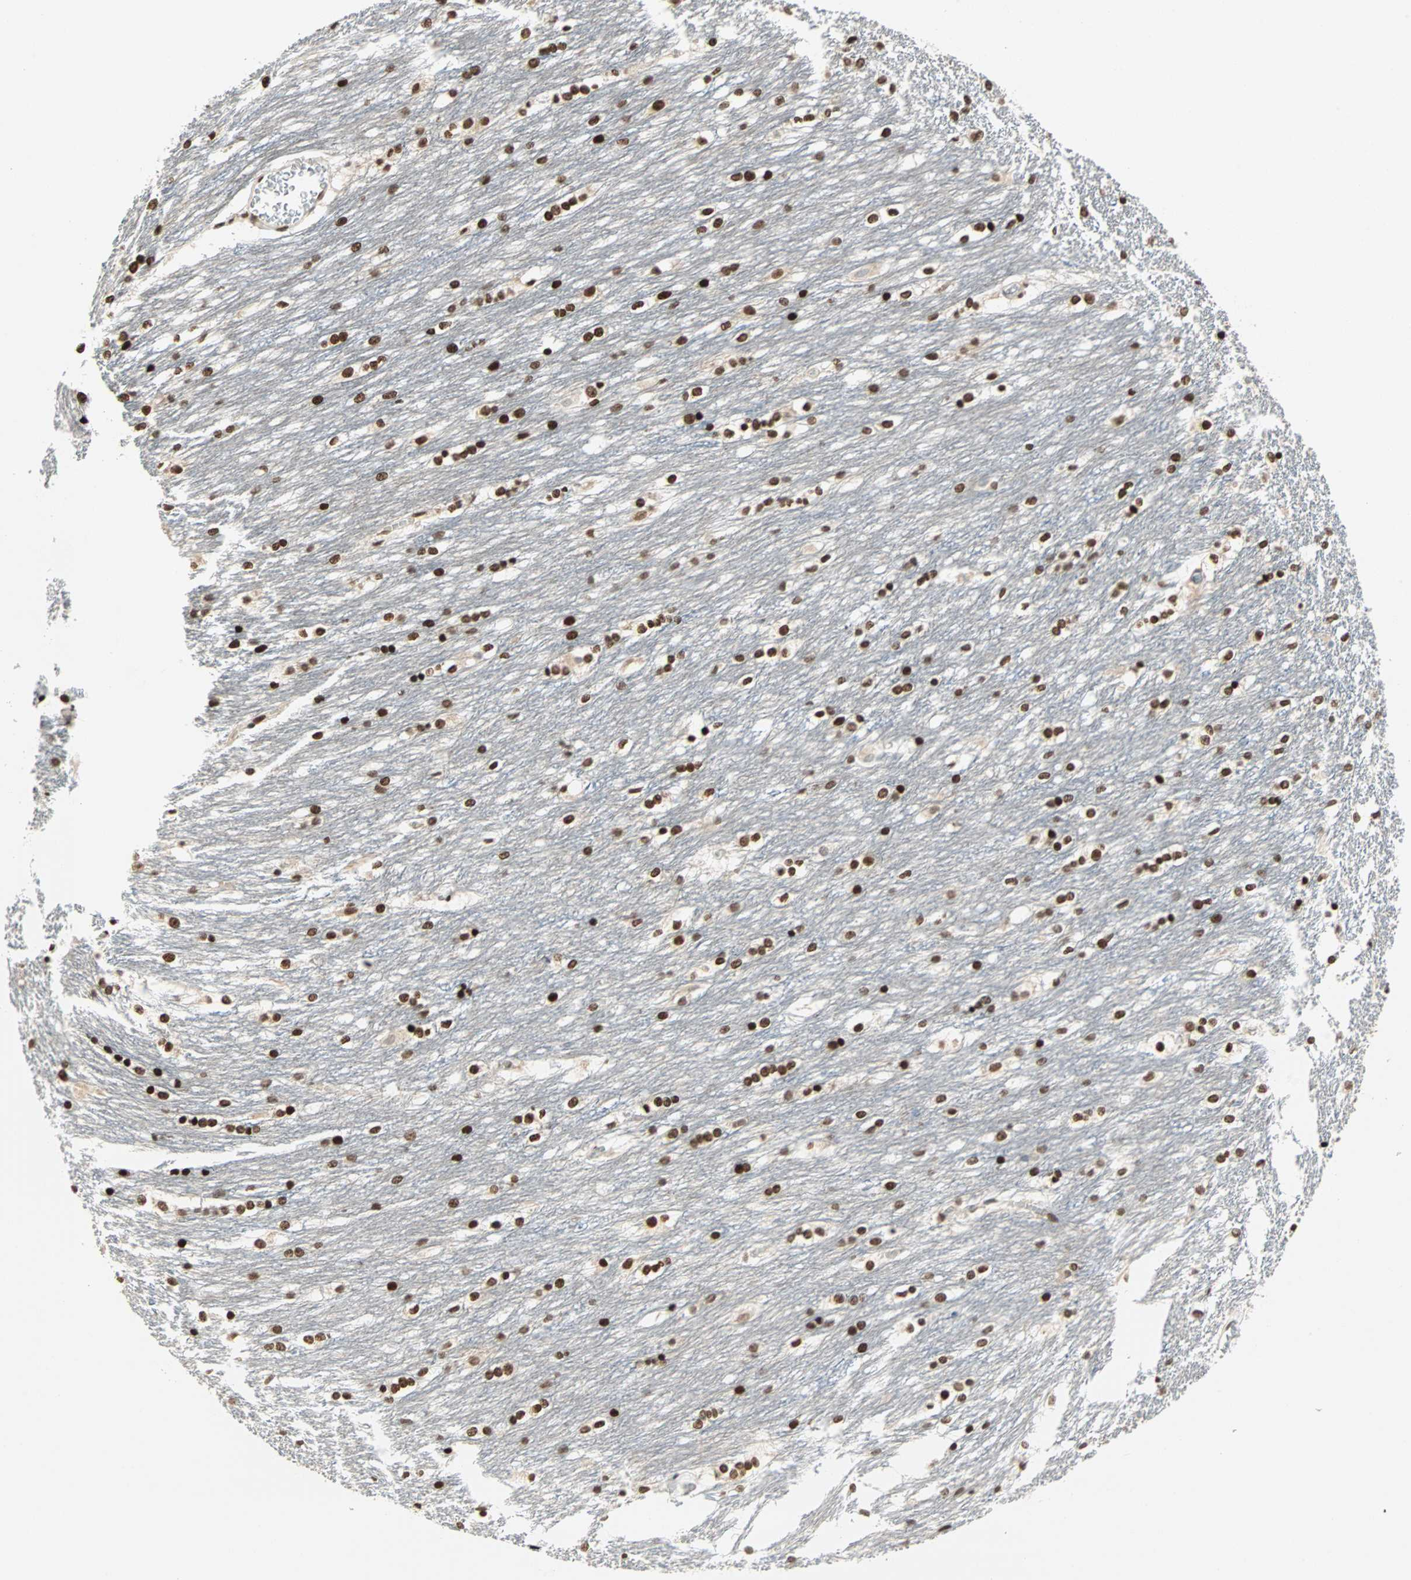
{"staining": {"intensity": "strong", "quantity": ">75%", "location": "nuclear"}, "tissue": "caudate", "cell_type": "Glial cells", "image_type": "normal", "snomed": [{"axis": "morphology", "description": "Normal tissue, NOS"}, {"axis": "topography", "description": "Lateral ventricle wall"}], "caption": "High-magnification brightfield microscopy of normal caudate stained with DAB (3,3'-diaminobenzidine) (brown) and counterstained with hematoxylin (blue). glial cells exhibit strong nuclear staining is seen in about>75% of cells. (Brightfield microscopy of DAB IHC at high magnification).", "gene": "BLM", "patient": {"sex": "female", "age": 19}}